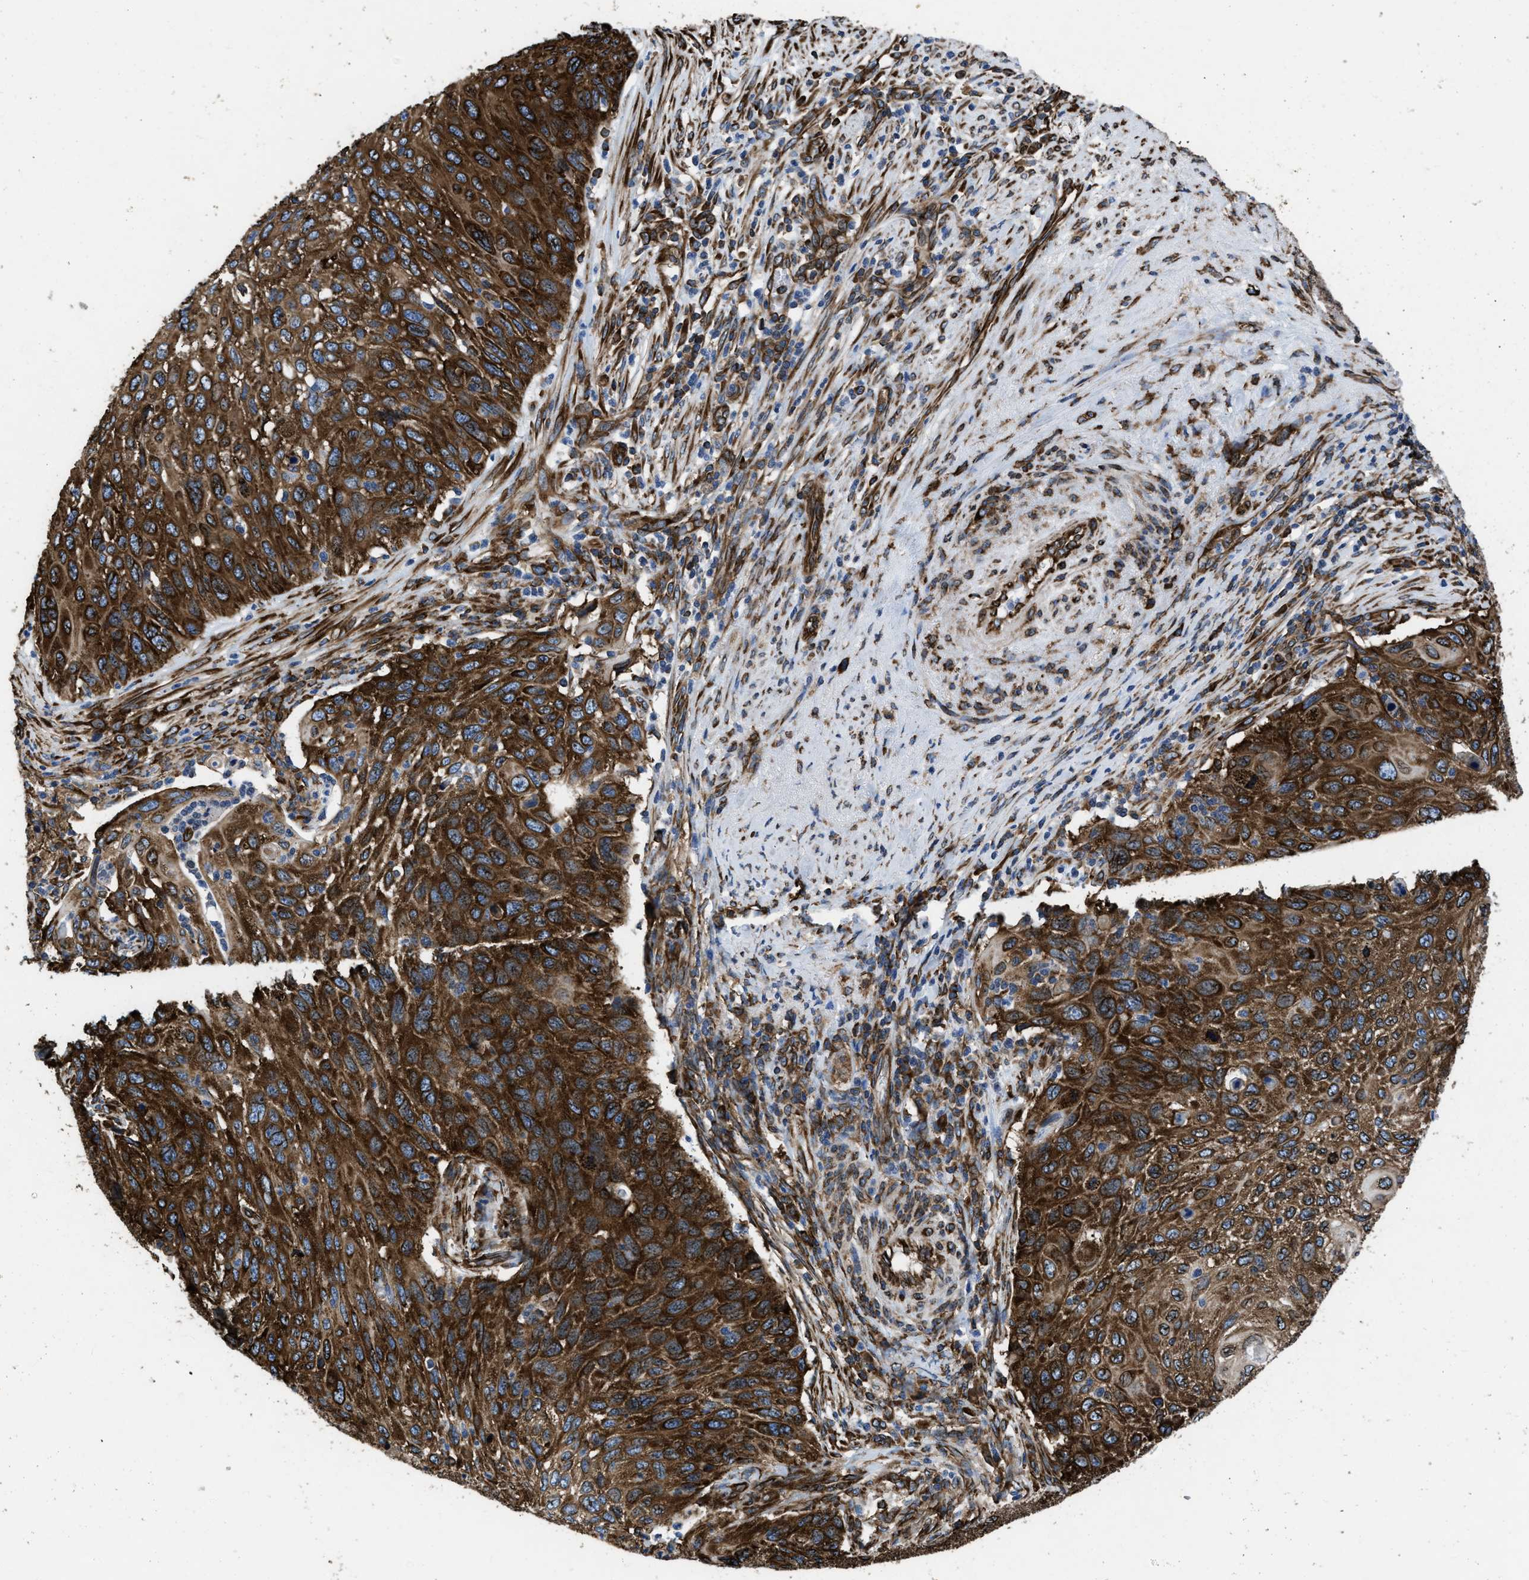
{"staining": {"intensity": "strong", "quantity": ">75%", "location": "cytoplasmic/membranous"}, "tissue": "cervical cancer", "cell_type": "Tumor cells", "image_type": "cancer", "snomed": [{"axis": "morphology", "description": "Squamous cell carcinoma, NOS"}, {"axis": "topography", "description": "Cervix"}], "caption": "This histopathology image shows immunohistochemistry (IHC) staining of cervical cancer, with high strong cytoplasmic/membranous staining in approximately >75% of tumor cells.", "gene": "CAPRIN1", "patient": {"sex": "female", "age": 70}}